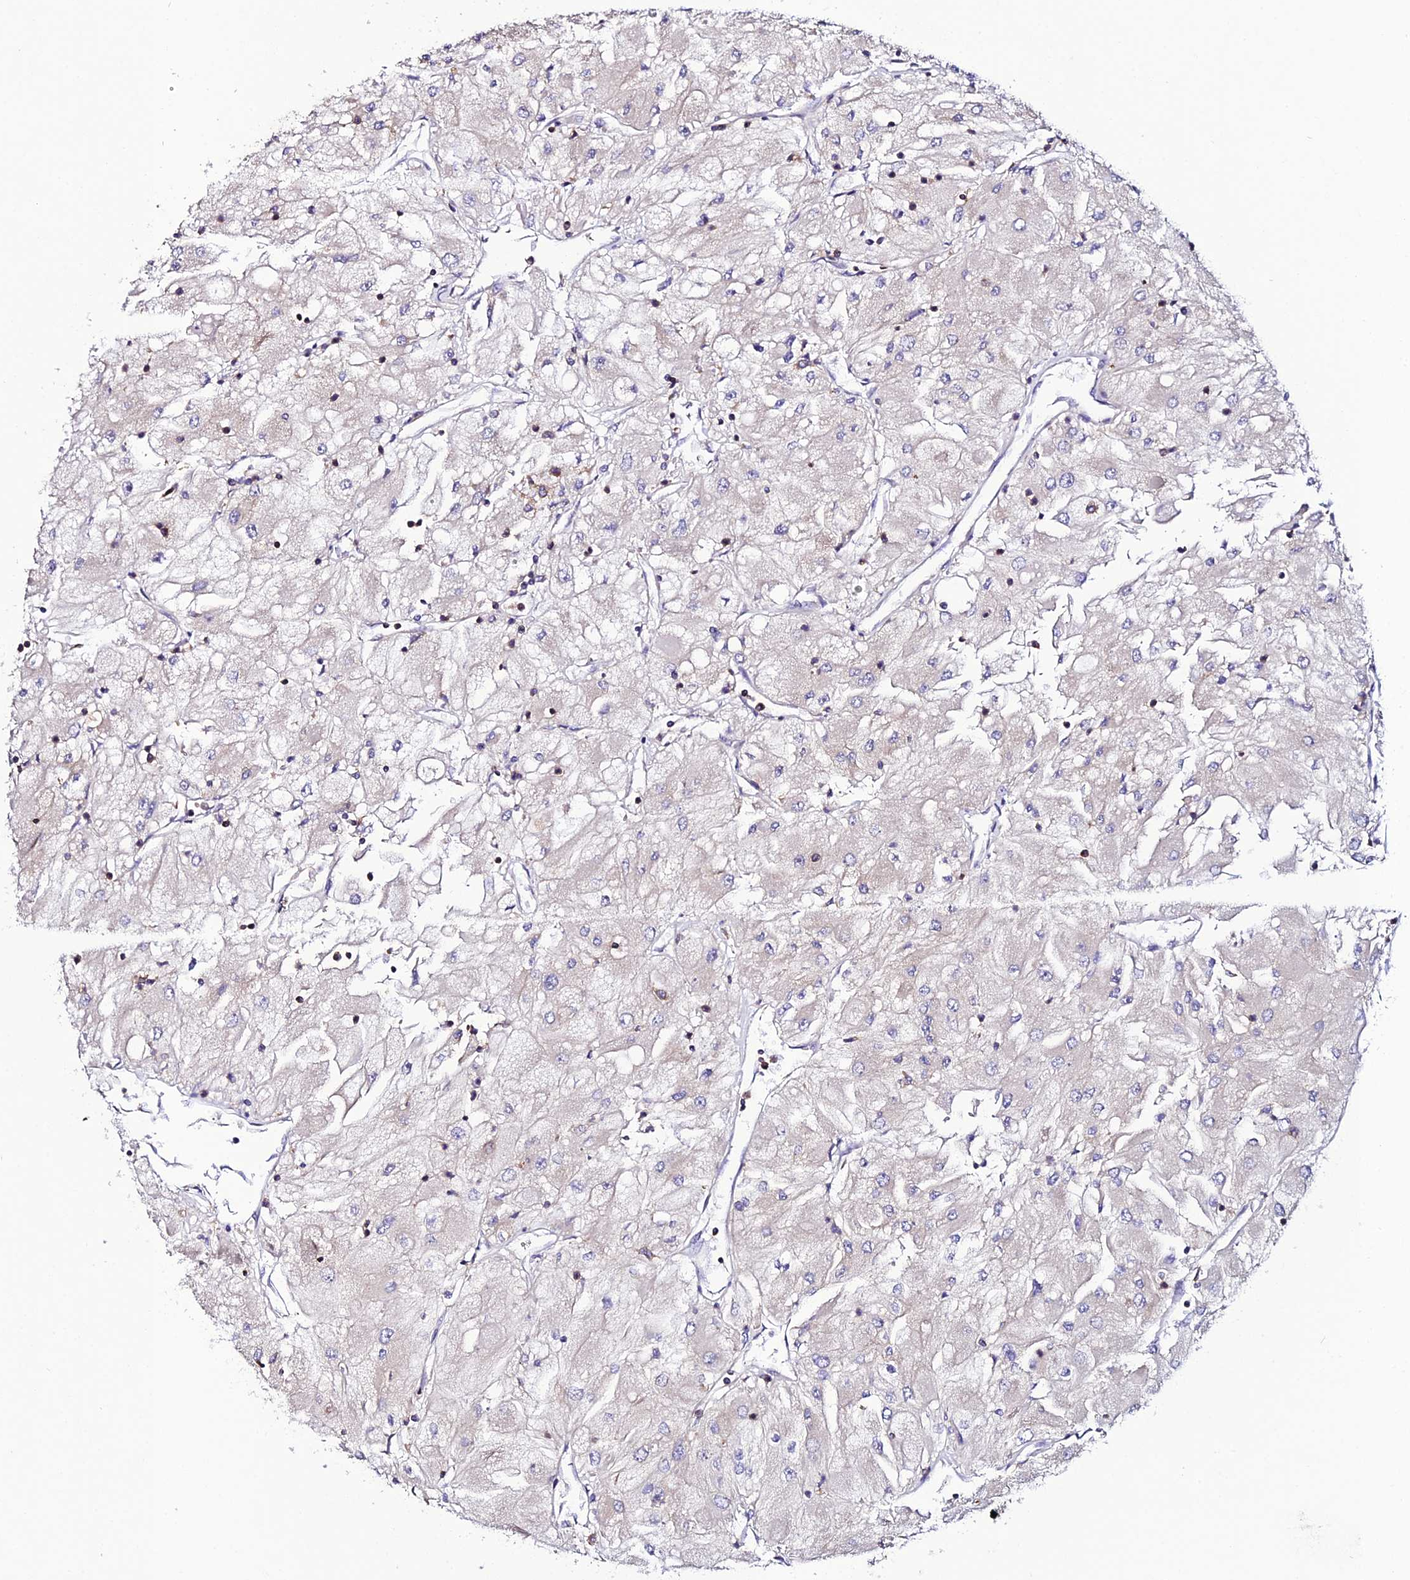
{"staining": {"intensity": "negative", "quantity": "none", "location": "none"}, "tissue": "renal cancer", "cell_type": "Tumor cells", "image_type": "cancer", "snomed": [{"axis": "morphology", "description": "Adenocarcinoma, NOS"}, {"axis": "topography", "description": "Kidney"}], "caption": "Immunohistochemistry (IHC) histopathology image of neoplastic tissue: renal cancer (adenocarcinoma) stained with DAB (3,3'-diaminobenzidine) shows no significant protein staining in tumor cells.", "gene": "USP17L15", "patient": {"sex": "male", "age": 80}}